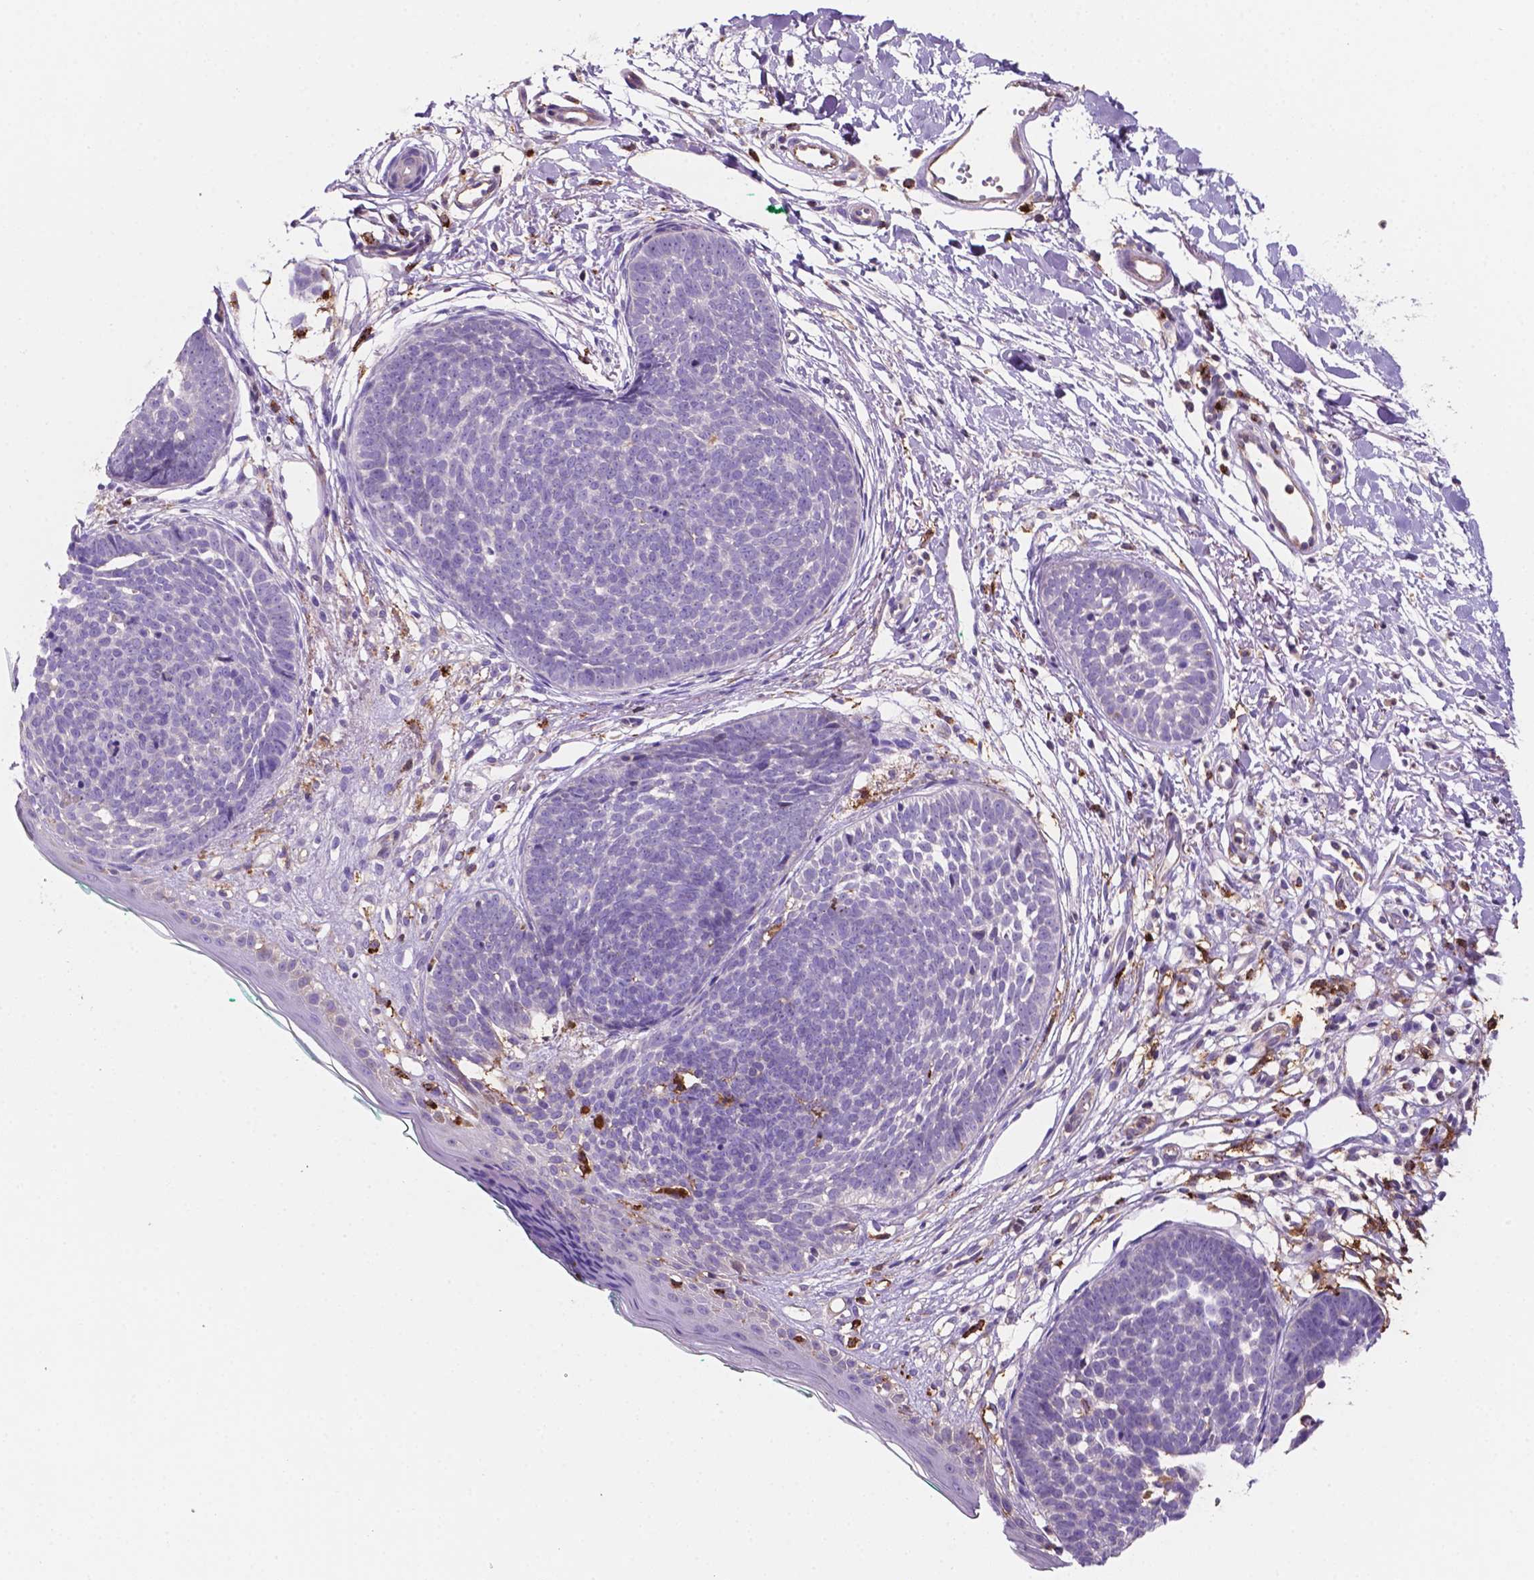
{"staining": {"intensity": "negative", "quantity": "none", "location": "none"}, "tissue": "skin cancer", "cell_type": "Tumor cells", "image_type": "cancer", "snomed": [{"axis": "morphology", "description": "Basal cell carcinoma"}, {"axis": "topography", "description": "Skin"}, {"axis": "topography", "description": "Skin of neck"}, {"axis": "topography", "description": "Skin of shoulder"}, {"axis": "topography", "description": "Skin of back"}], "caption": "Protein analysis of skin cancer (basal cell carcinoma) shows no significant expression in tumor cells.", "gene": "MKRN2OS", "patient": {"sex": "male", "age": 80}}